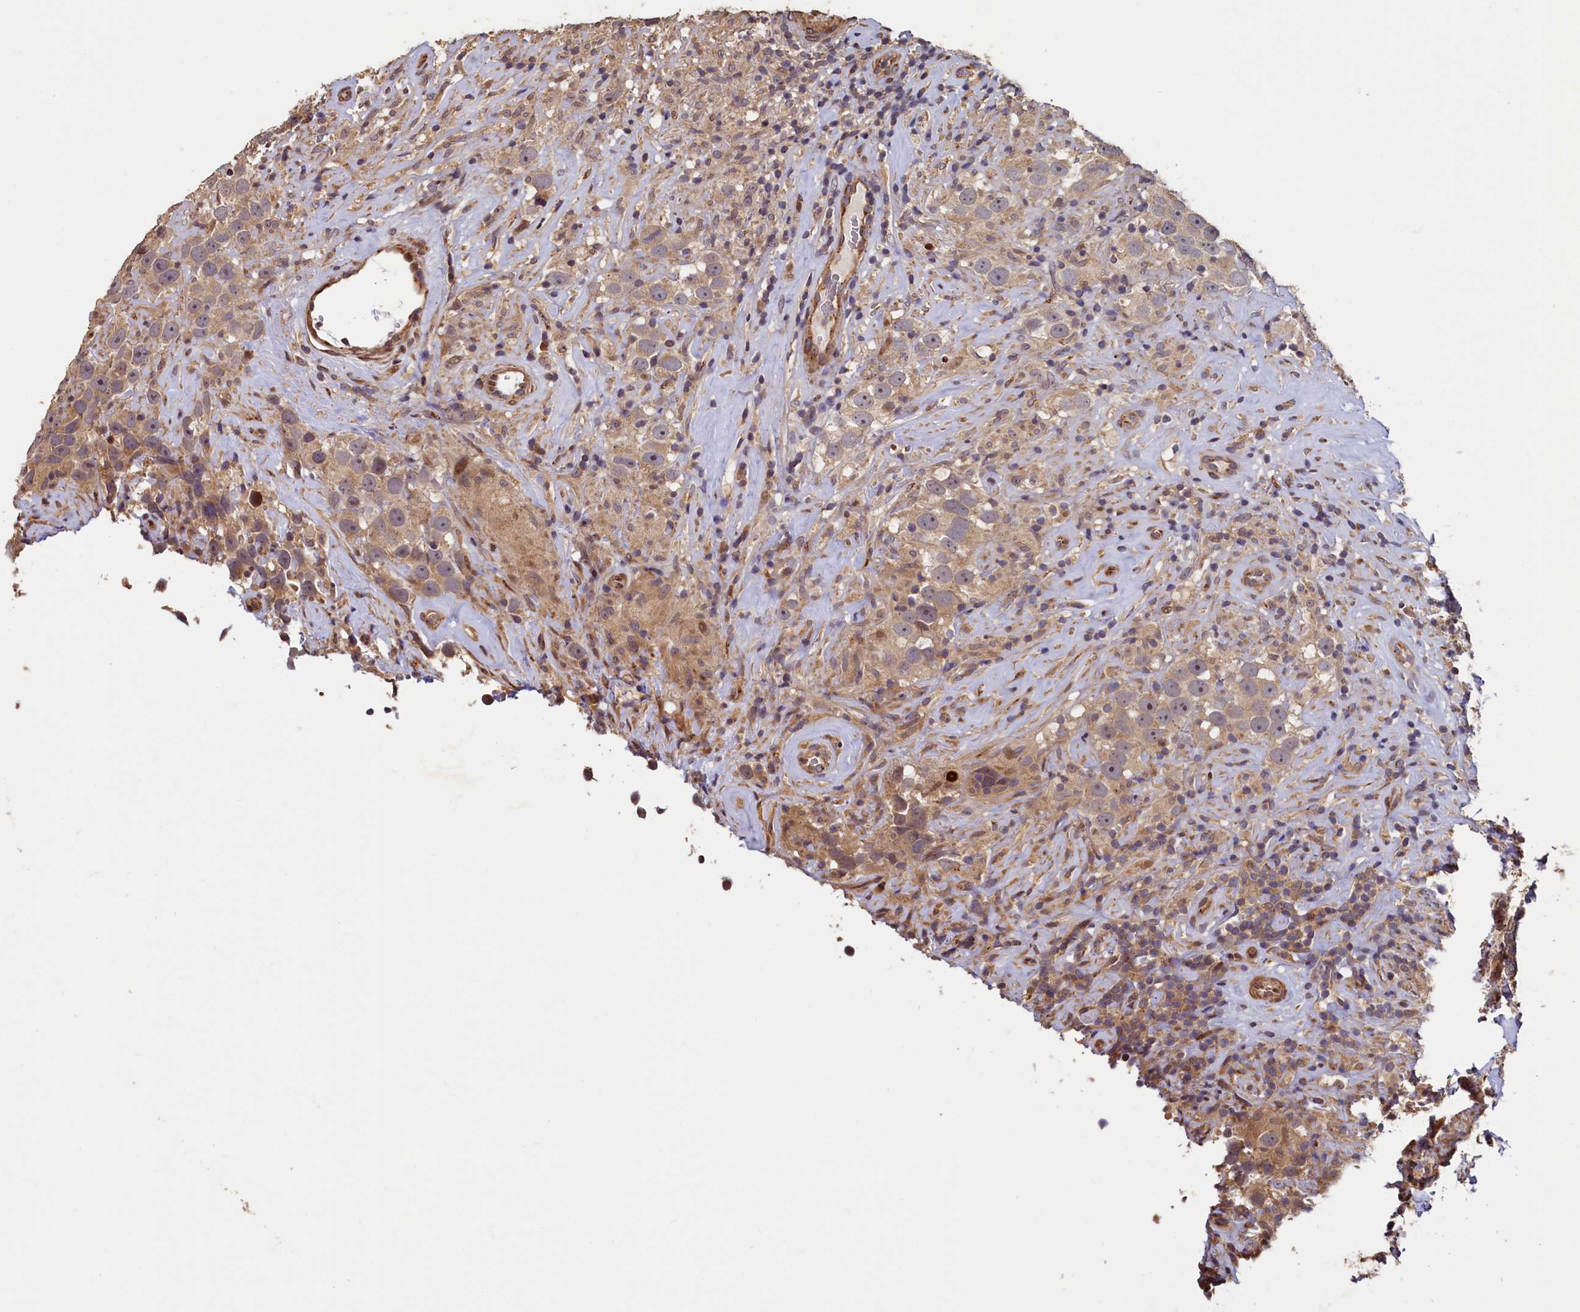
{"staining": {"intensity": "weak", "quantity": ">75%", "location": "cytoplasmic/membranous"}, "tissue": "testis cancer", "cell_type": "Tumor cells", "image_type": "cancer", "snomed": [{"axis": "morphology", "description": "Seminoma, NOS"}, {"axis": "topography", "description": "Testis"}], "caption": "Seminoma (testis) stained for a protein (brown) displays weak cytoplasmic/membranous positive positivity in approximately >75% of tumor cells.", "gene": "TMEM181", "patient": {"sex": "male", "age": 49}}